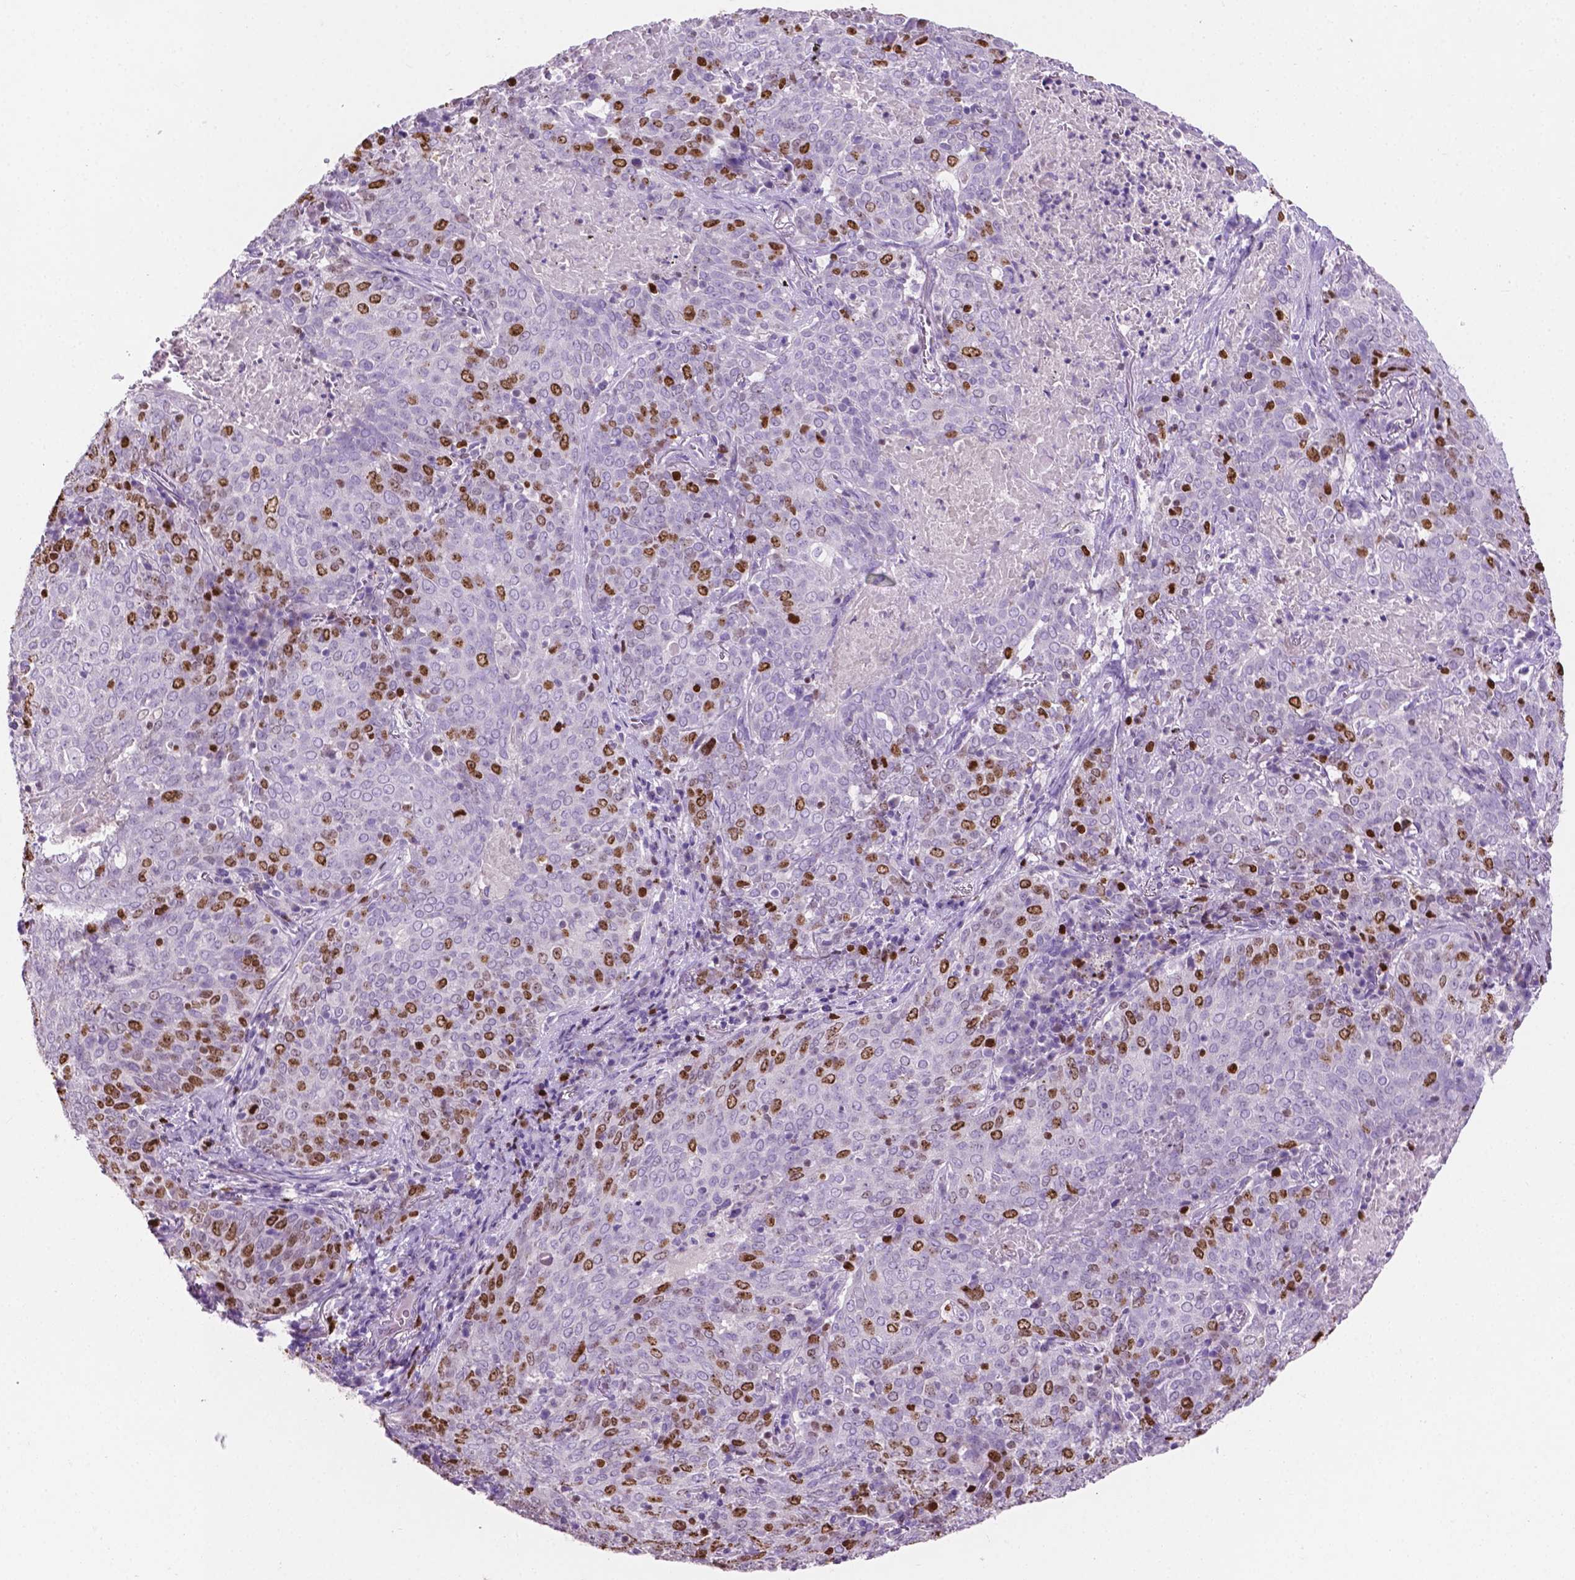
{"staining": {"intensity": "moderate", "quantity": "25%-75%", "location": "nuclear"}, "tissue": "lung cancer", "cell_type": "Tumor cells", "image_type": "cancer", "snomed": [{"axis": "morphology", "description": "Squamous cell carcinoma, NOS"}, {"axis": "topography", "description": "Lung"}], "caption": "Lung cancer (squamous cell carcinoma) stained for a protein demonstrates moderate nuclear positivity in tumor cells.", "gene": "SIAH2", "patient": {"sex": "male", "age": 82}}